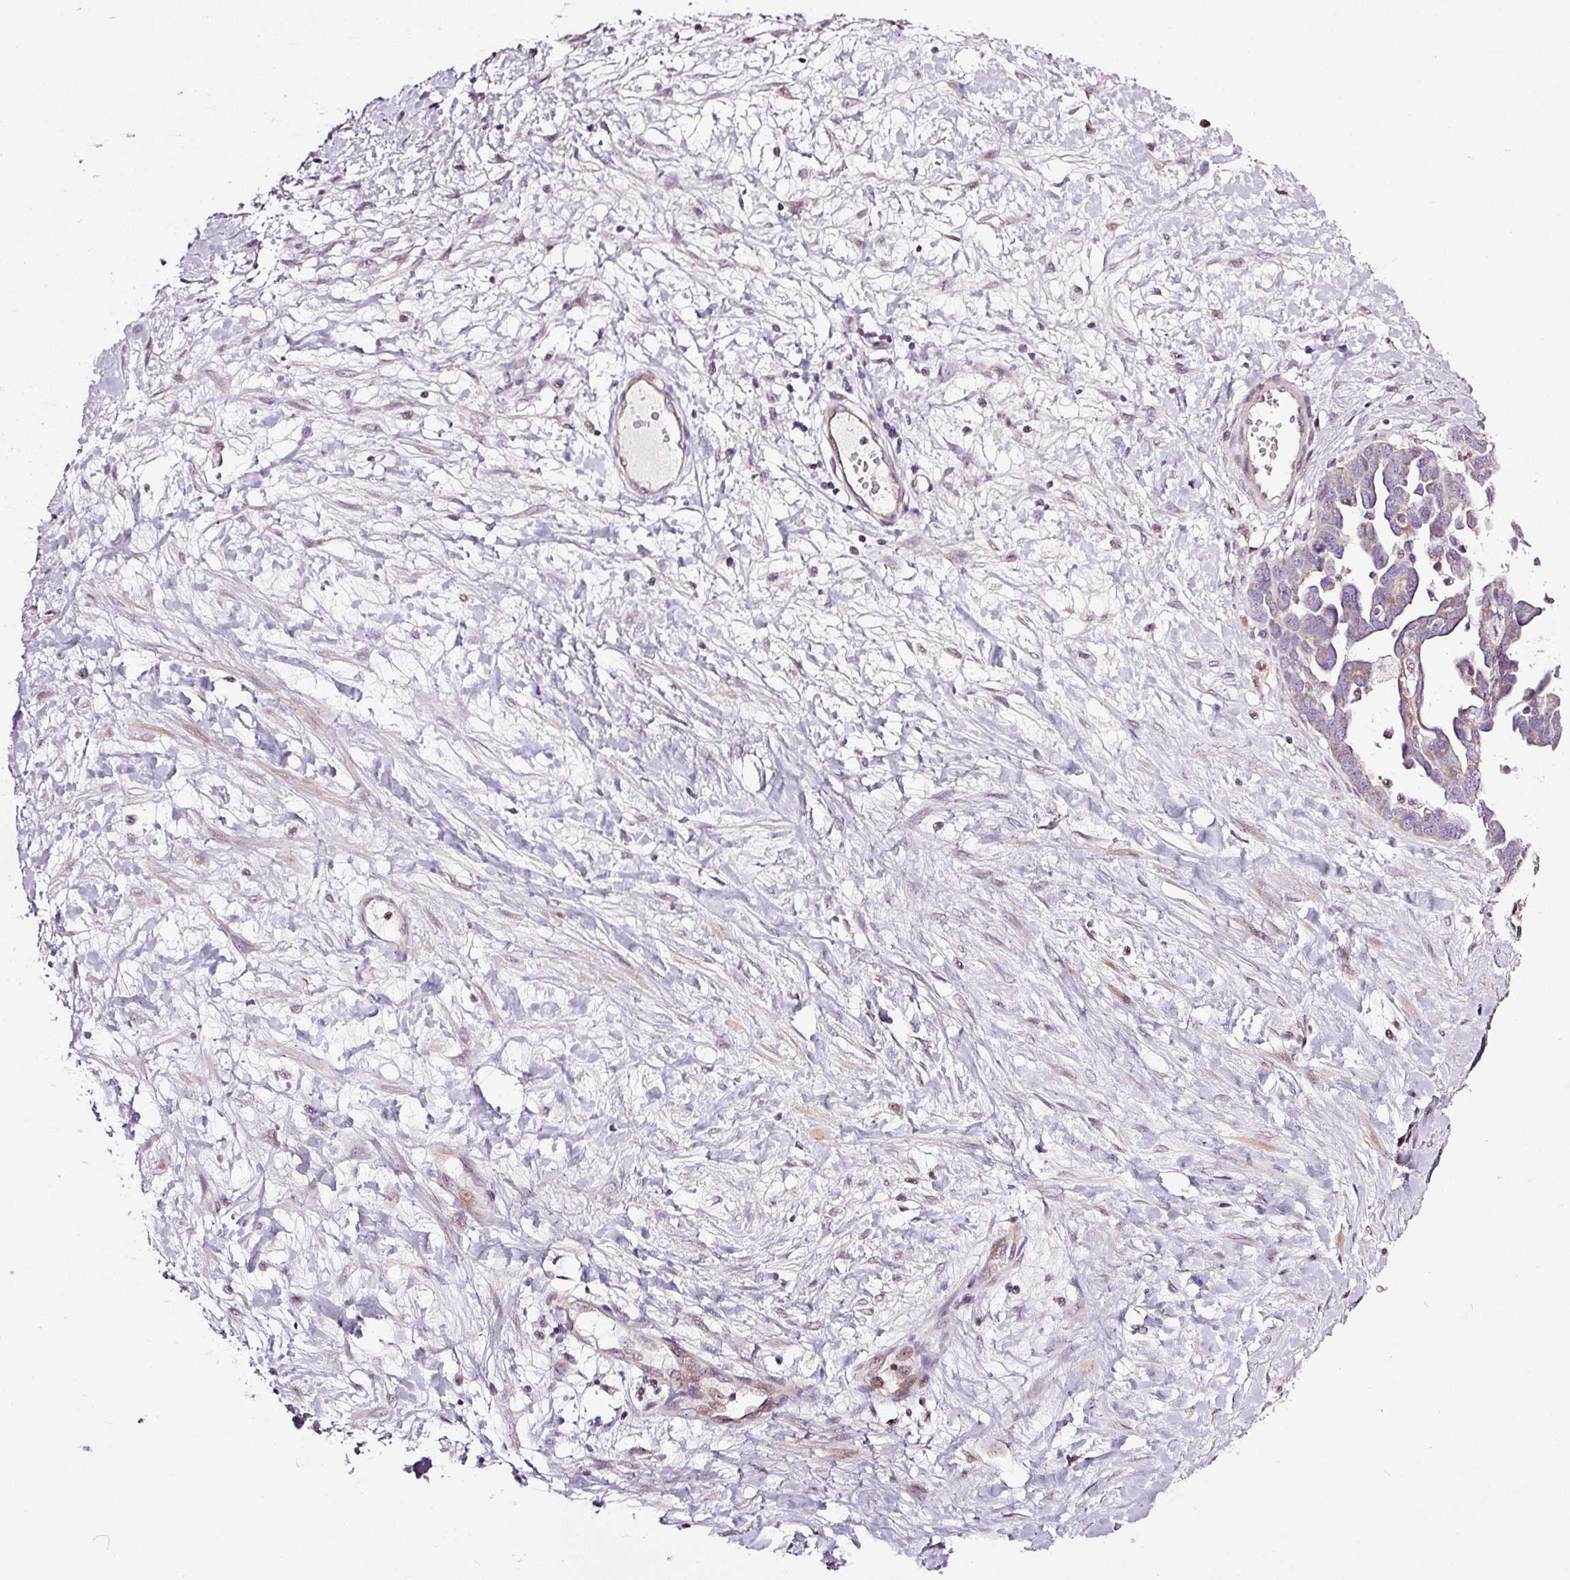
{"staining": {"intensity": "moderate", "quantity": "<25%", "location": "cytoplasmic/membranous"}, "tissue": "ovarian cancer", "cell_type": "Tumor cells", "image_type": "cancer", "snomed": [{"axis": "morphology", "description": "Cystadenocarcinoma, serous, NOS"}, {"axis": "topography", "description": "Ovary"}], "caption": "Moderate cytoplasmic/membranous staining is appreciated in approximately <25% of tumor cells in serous cystadenocarcinoma (ovarian).", "gene": "NRDE2", "patient": {"sex": "female", "age": 54}}